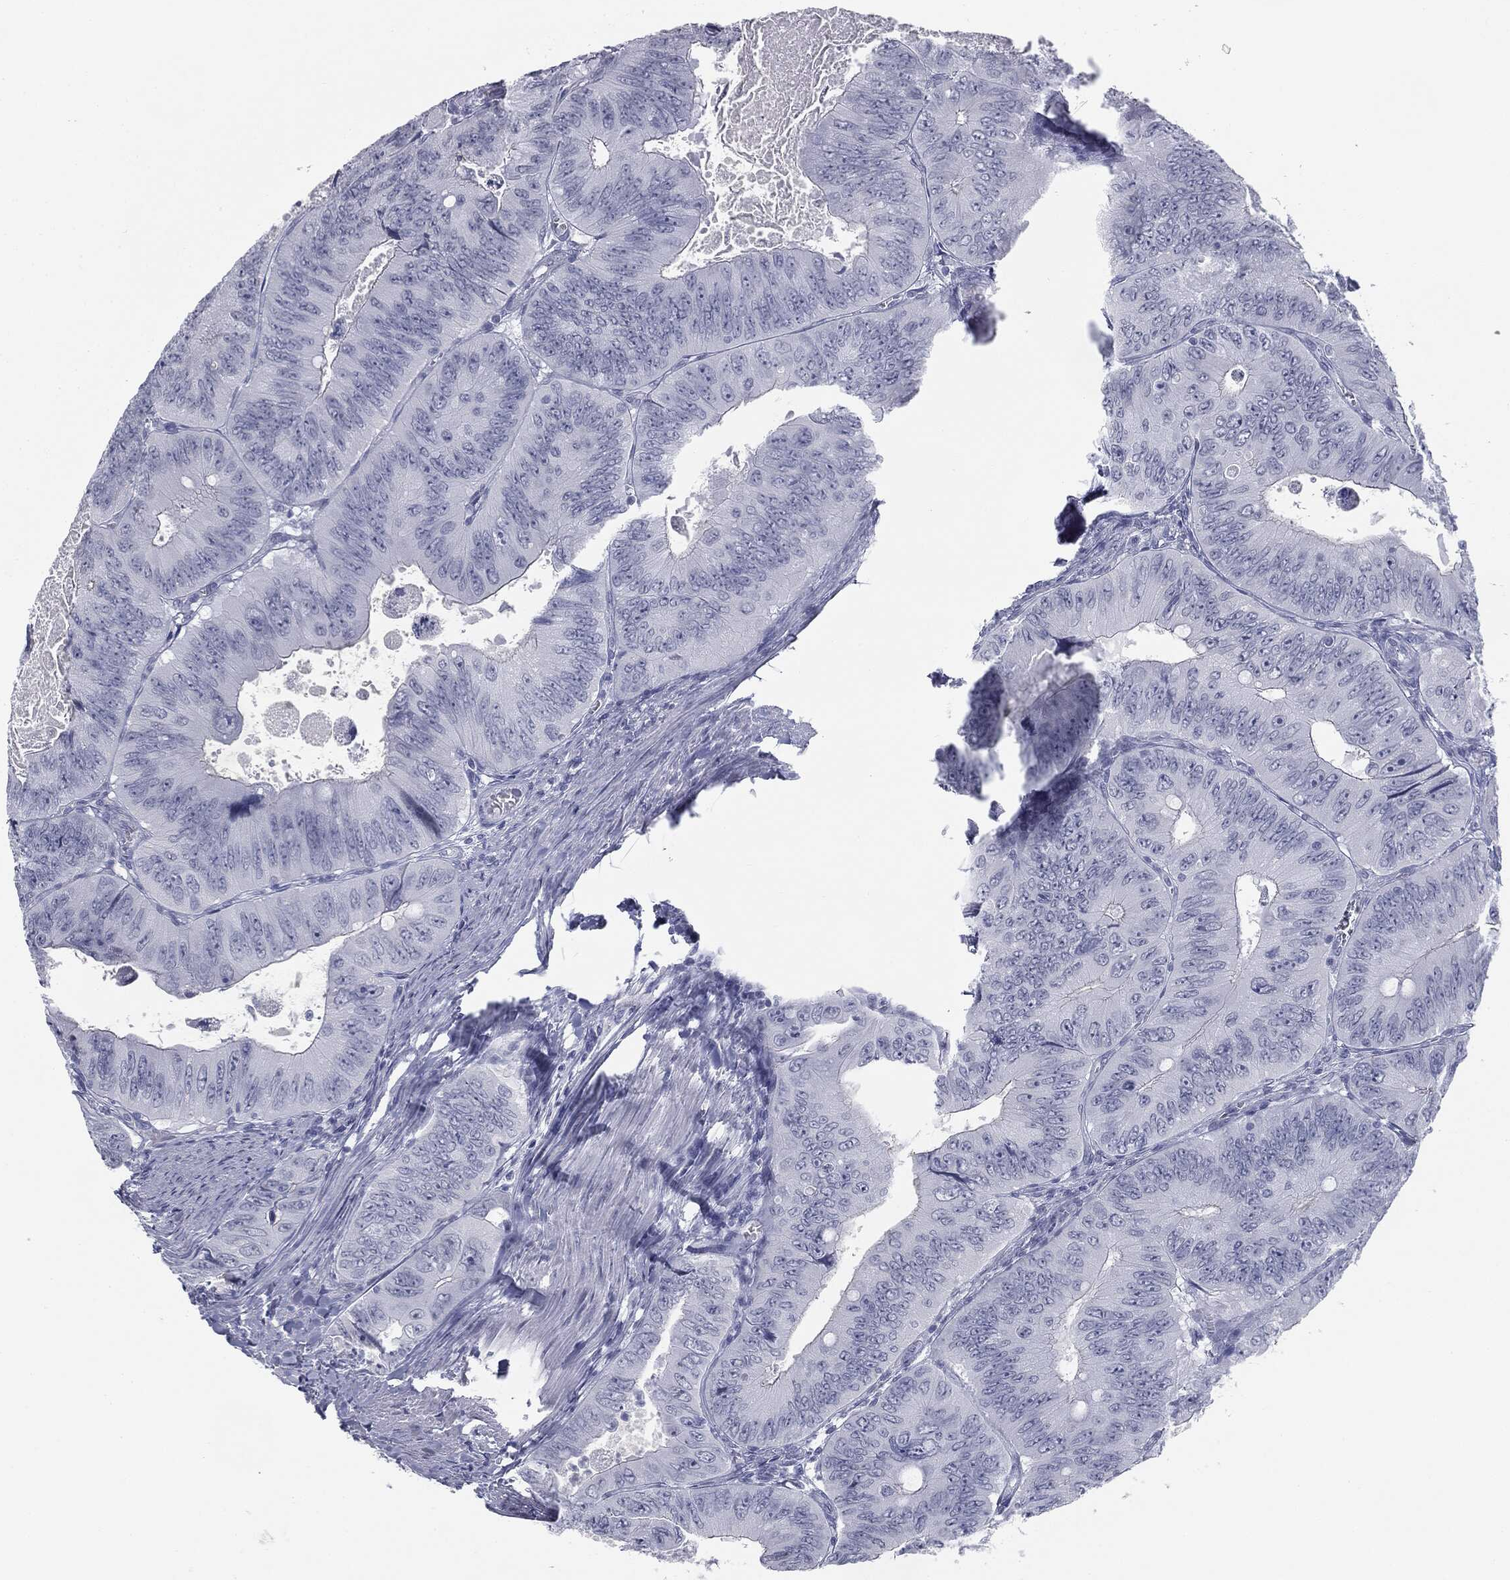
{"staining": {"intensity": "negative", "quantity": "none", "location": "none"}, "tissue": "colorectal cancer", "cell_type": "Tumor cells", "image_type": "cancer", "snomed": [{"axis": "morphology", "description": "Adenocarcinoma, NOS"}, {"axis": "topography", "description": "Colon"}], "caption": "Immunohistochemistry of human adenocarcinoma (colorectal) shows no staining in tumor cells.", "gene": "TPO", "patient": {"sex": "female", "age": 84}}